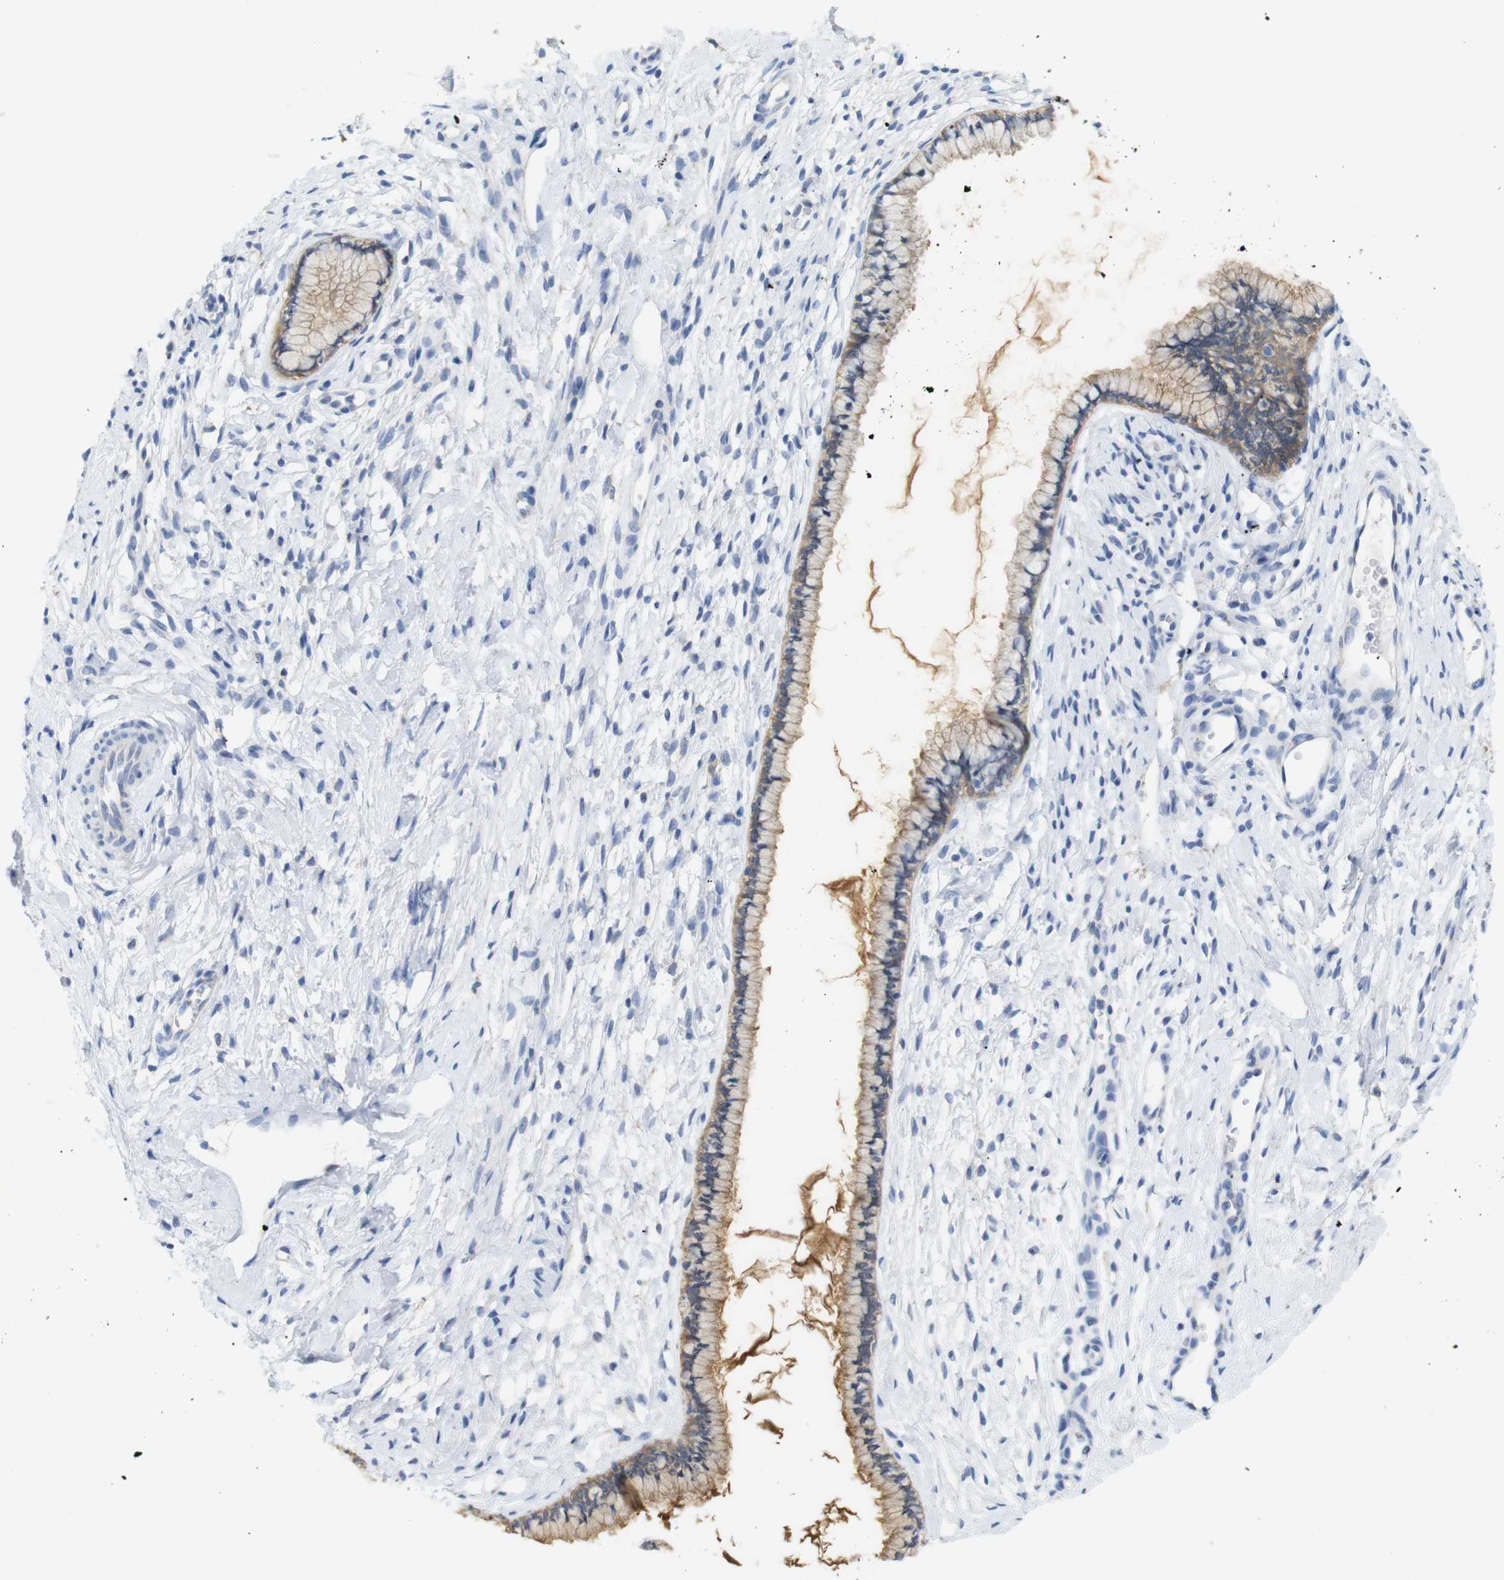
{"staining": {"intensity": "weak", "quantity": "25%-75%", "location": "cytoplasmic/membranous"}, "tissue": "cervix", "cell_type": "Glandular cells", "image_type": "normal", "snomed": [{"axis": "morphology", "description": "Normal tissue, NOS"}, {"axis": "topography", "description": "Cervix"}], "caption": "Immunohistochemical staining of benign cervix displays low levels of weak cytoplasmic/membranous expression in approximately 25%-75% of glandular cells.", "gene": "NEBL", "patient": {"sex": "female", "age": 65}}